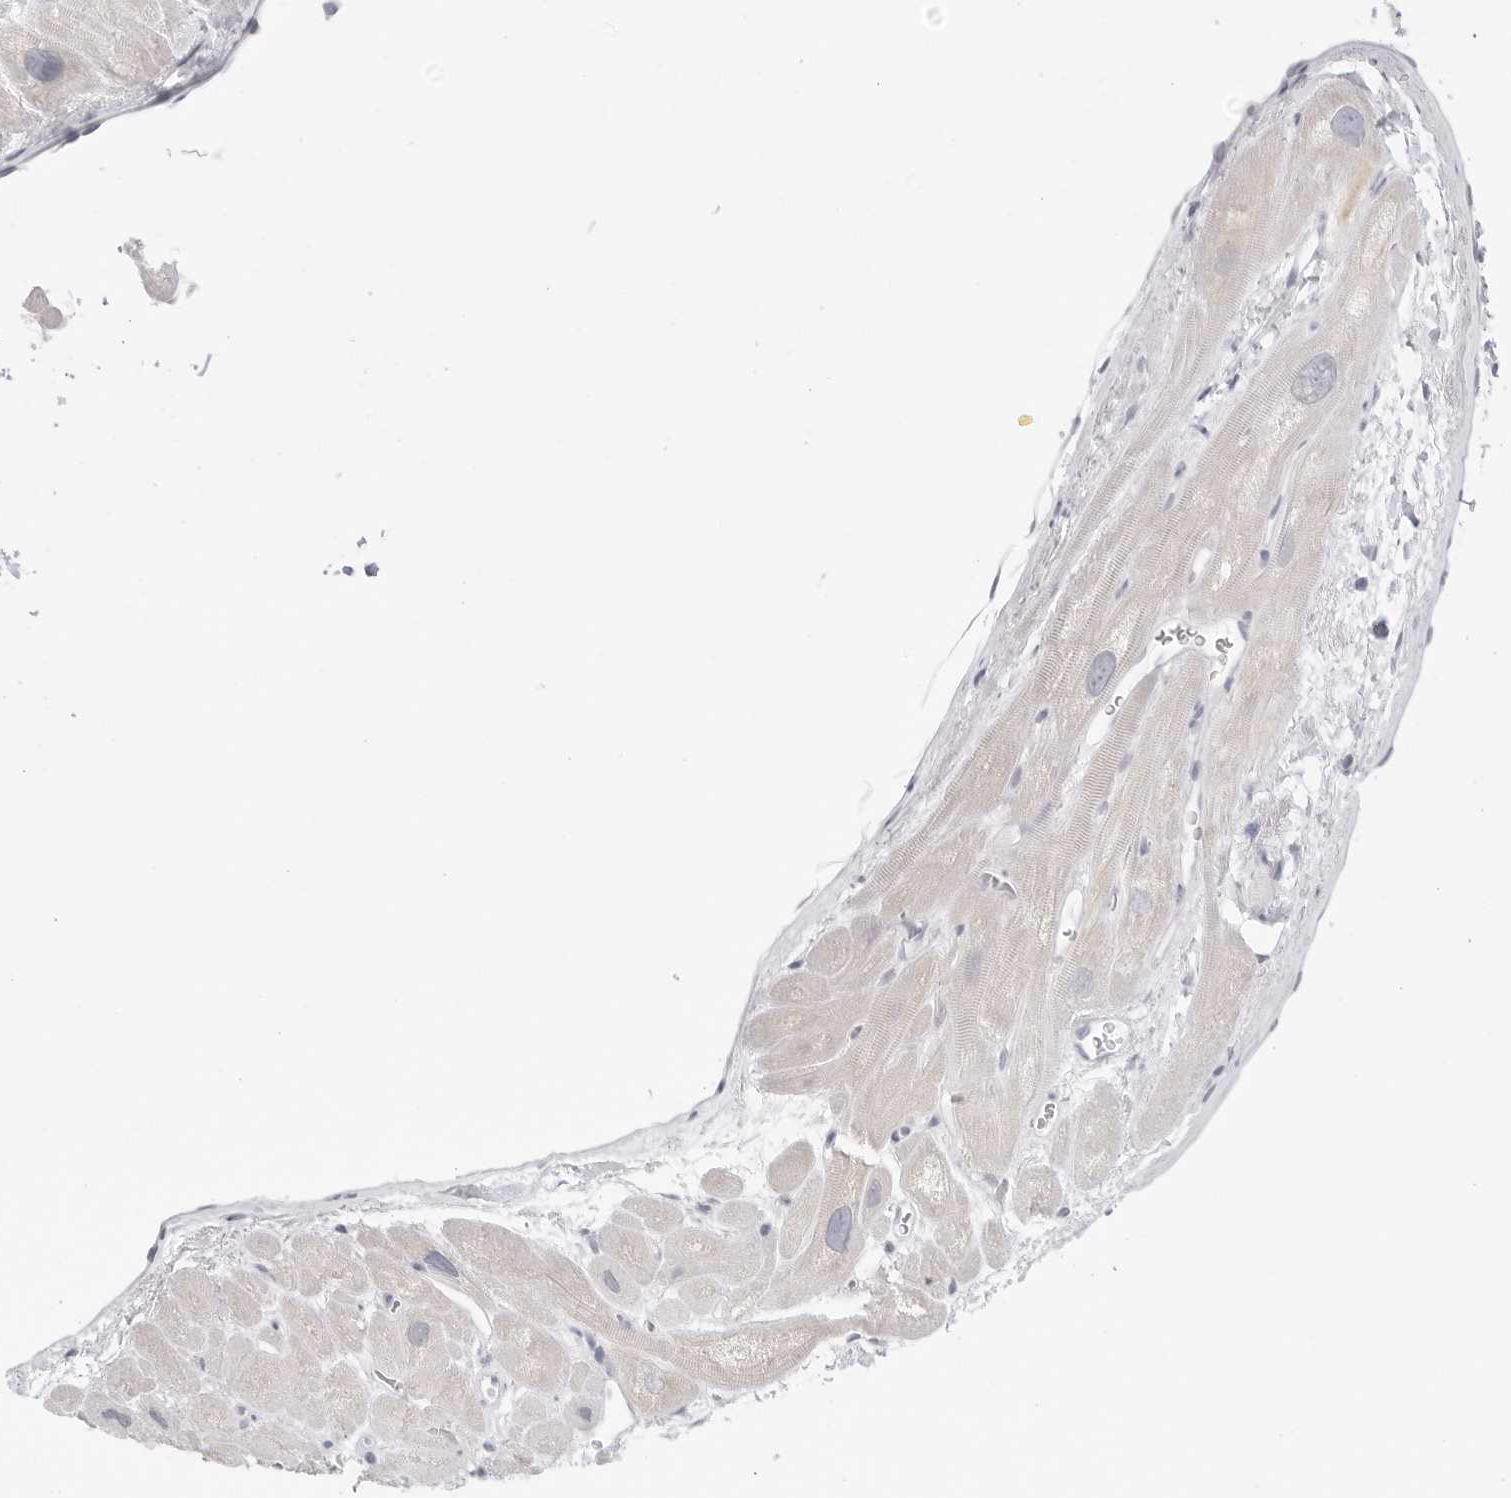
{"staining": {"intensity": "negative", "quantity": "none", "location": "none"}, "tissue": "heart muscle", "cell_type": "Cardiomyocytes", "image_type": "normal", "snomed": [{"axis": "morphology", "description": "Normal tissue, NOS"}, {"axis": "topography", "description": "Heart"}], "caption": "Immunohistochemistry image of benign heart muscle stained for a protein (brown), which displays no staining in cardiomyocytes.", "gene": "HMGCS2", "patient": {"sex": "male", "age": 49}}